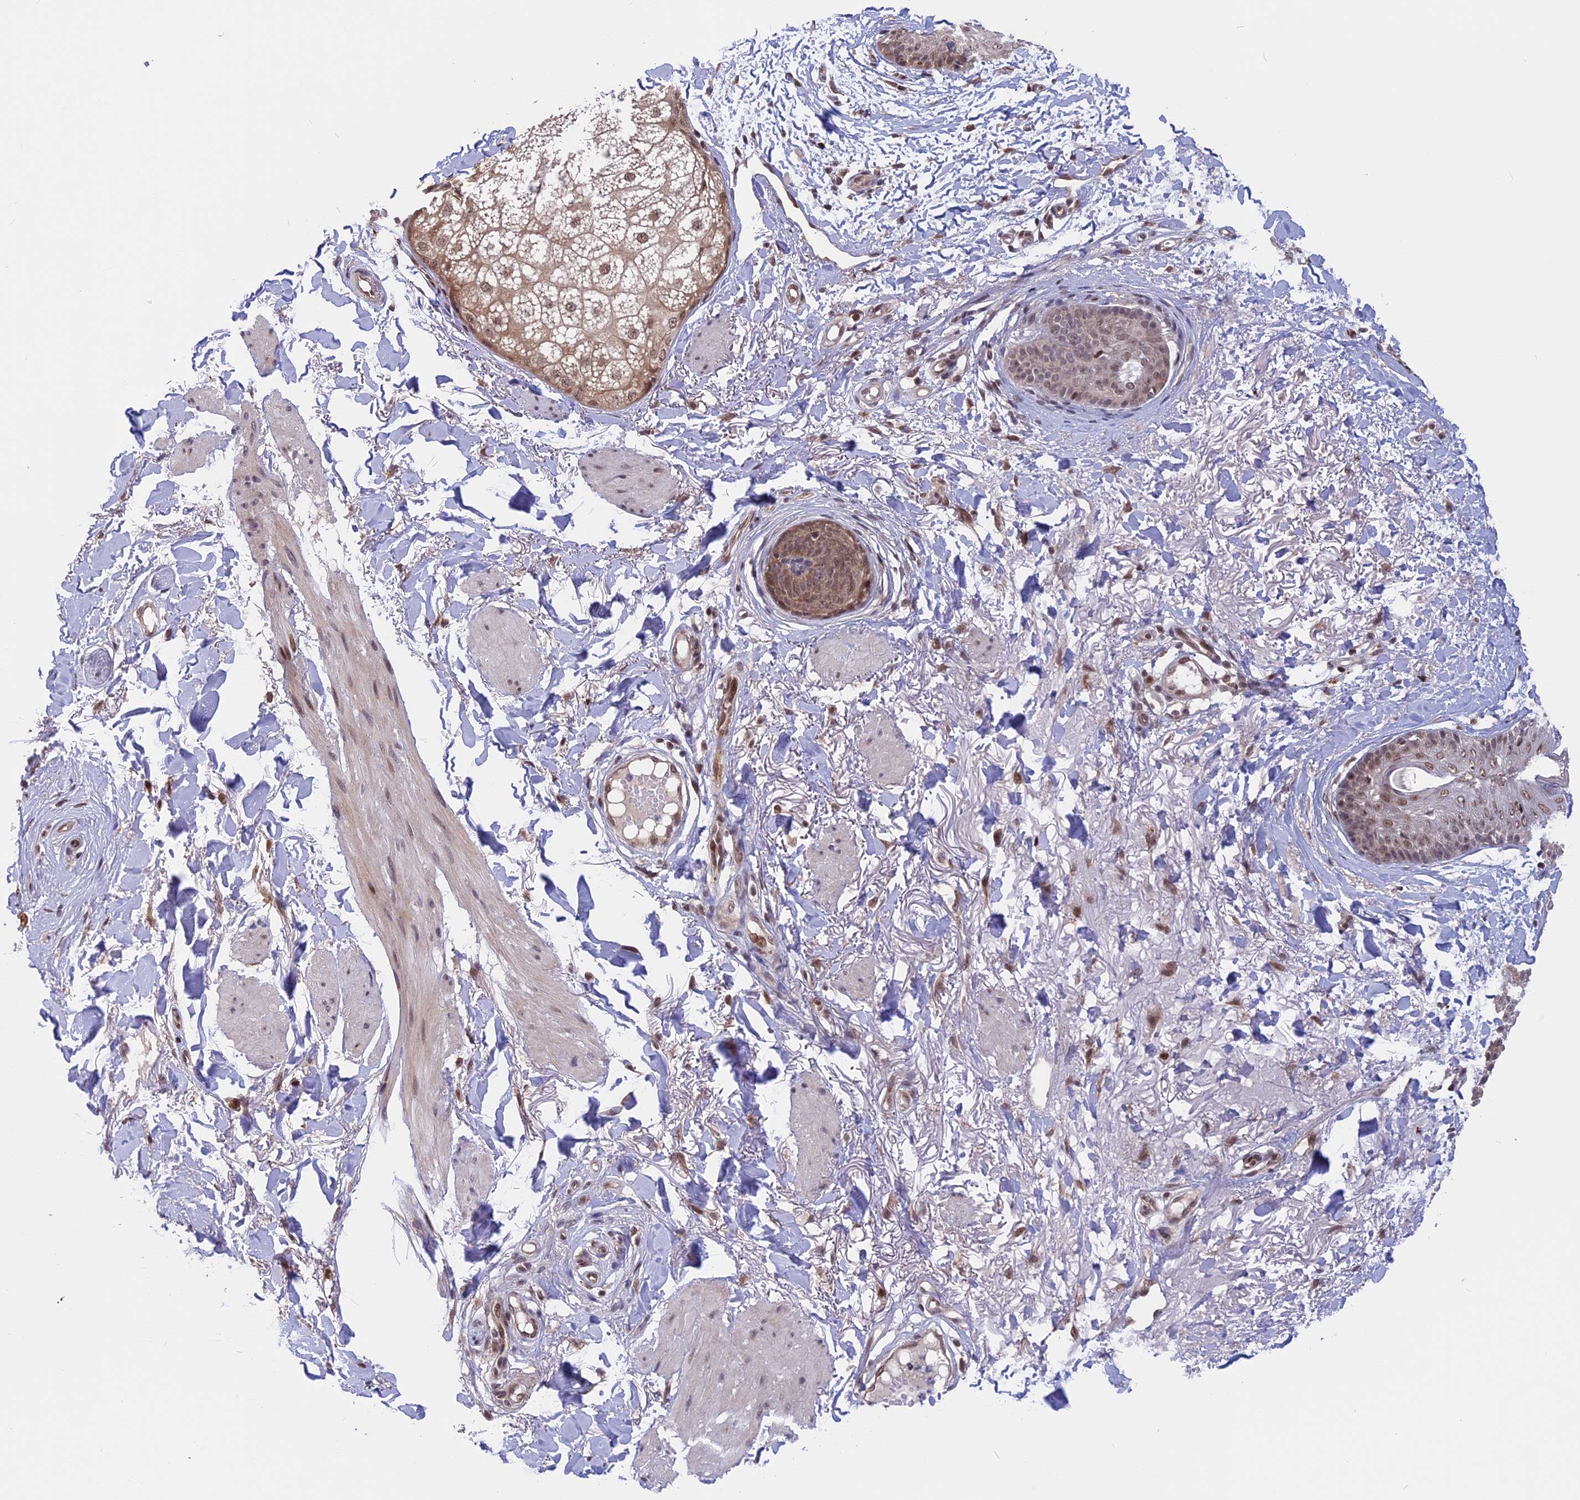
{"staining": {"intensity": "moderate", "quantity": "25%-75%", "location": "nuclear"}, "tissue": "skin cancer", "cell_type": "Tumor cells", "image_type": "cancer", "snomed": [{"axis": "morphology", "description": "Normal tissue, NOS"}, {"axis": "morphology", "description": "Basal cell carcinoma"}, {"axis": "topography", "description": "Skin"}], "caption": "Skin basal cell carcinoma tissue shows moderate nuclear expression in about 25%-75% of tumor cells", "gene": "POLR2C", "patient": {"sex": "male", "age": 64}}